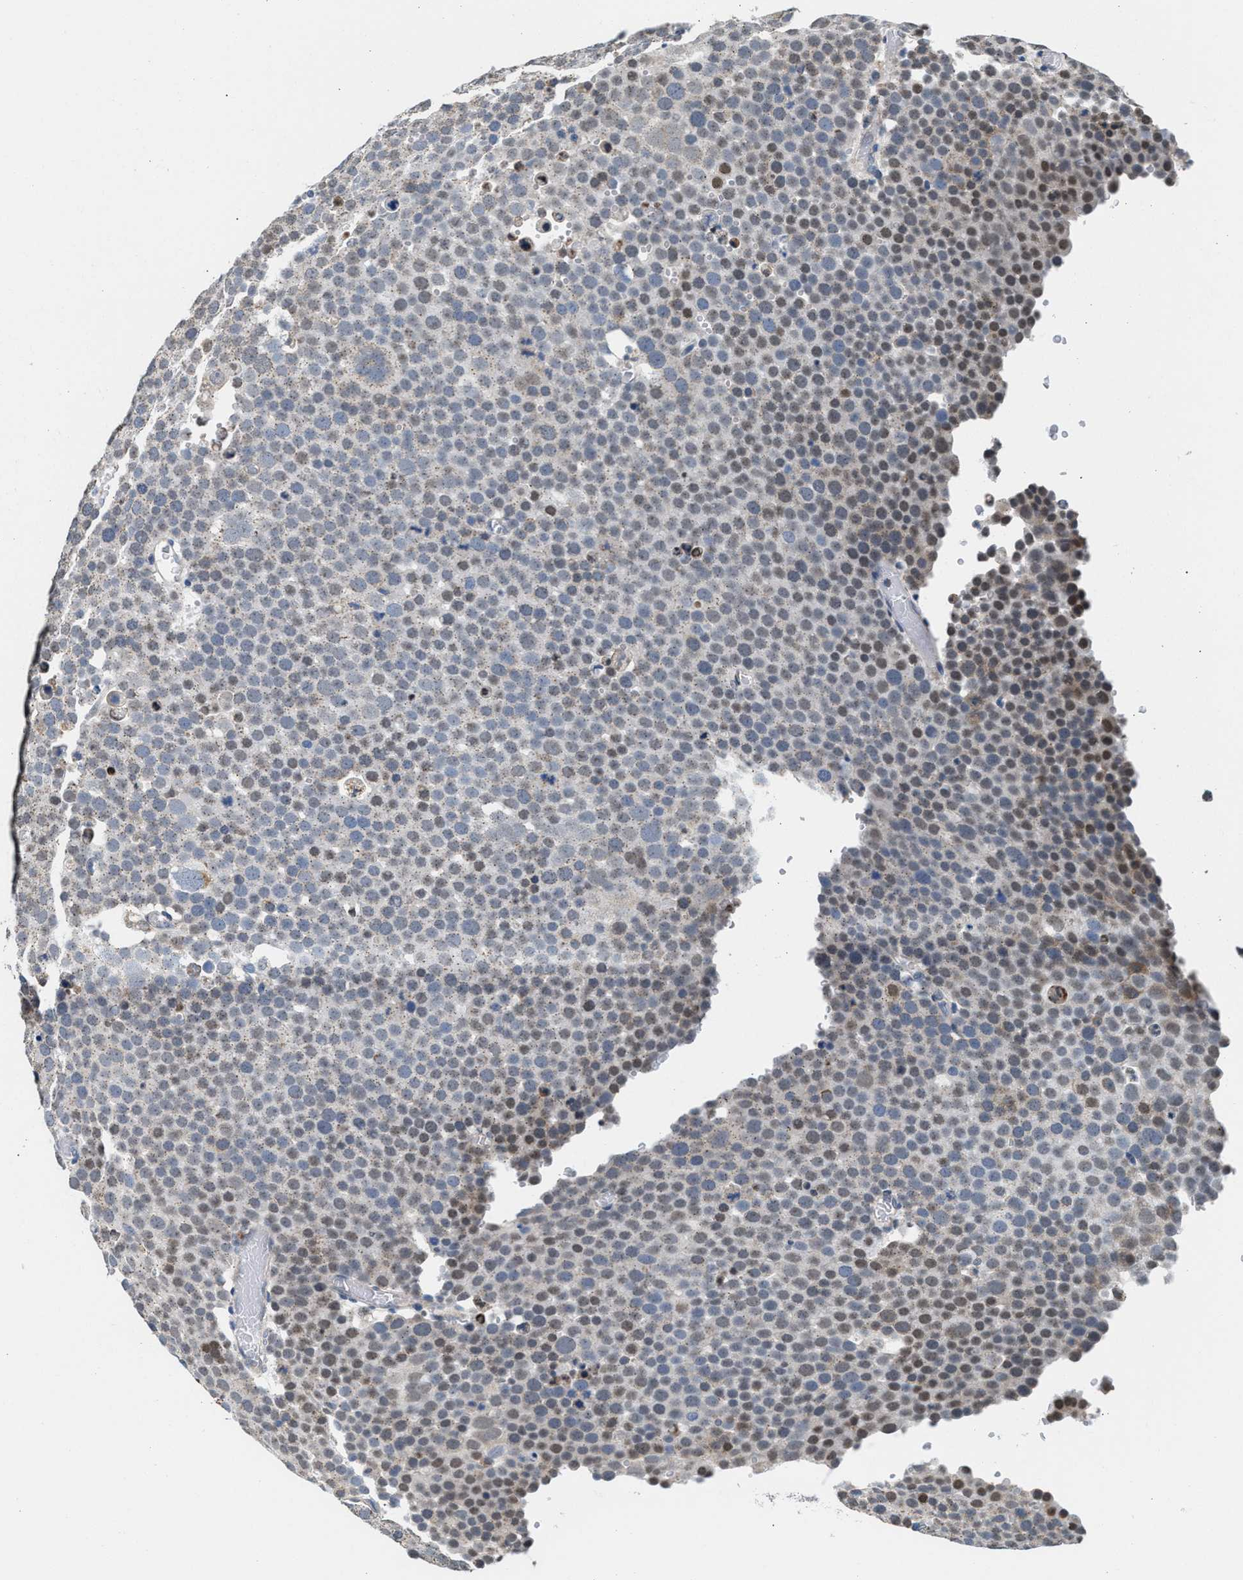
{"staining": {"intensity": "weak", "quantity": "25%-75%", "location": "cytoplasmic/membranous"}, "tissue": "testis cancer", "cell_type": "Tumor cells", "image_type": "cancer", "snomed": [{"axis": "morphology", "description": "Seminoma, NOS"}, {"axis": "topography", "description": "Testis"}], "caption": "Weak cytoplasmic/membranous protein staining is identified in about 25%-75% of tumor cells in testis seminoma.", "gene": "KCNMB2", "patient": {"sex": "male", "age": 71}}